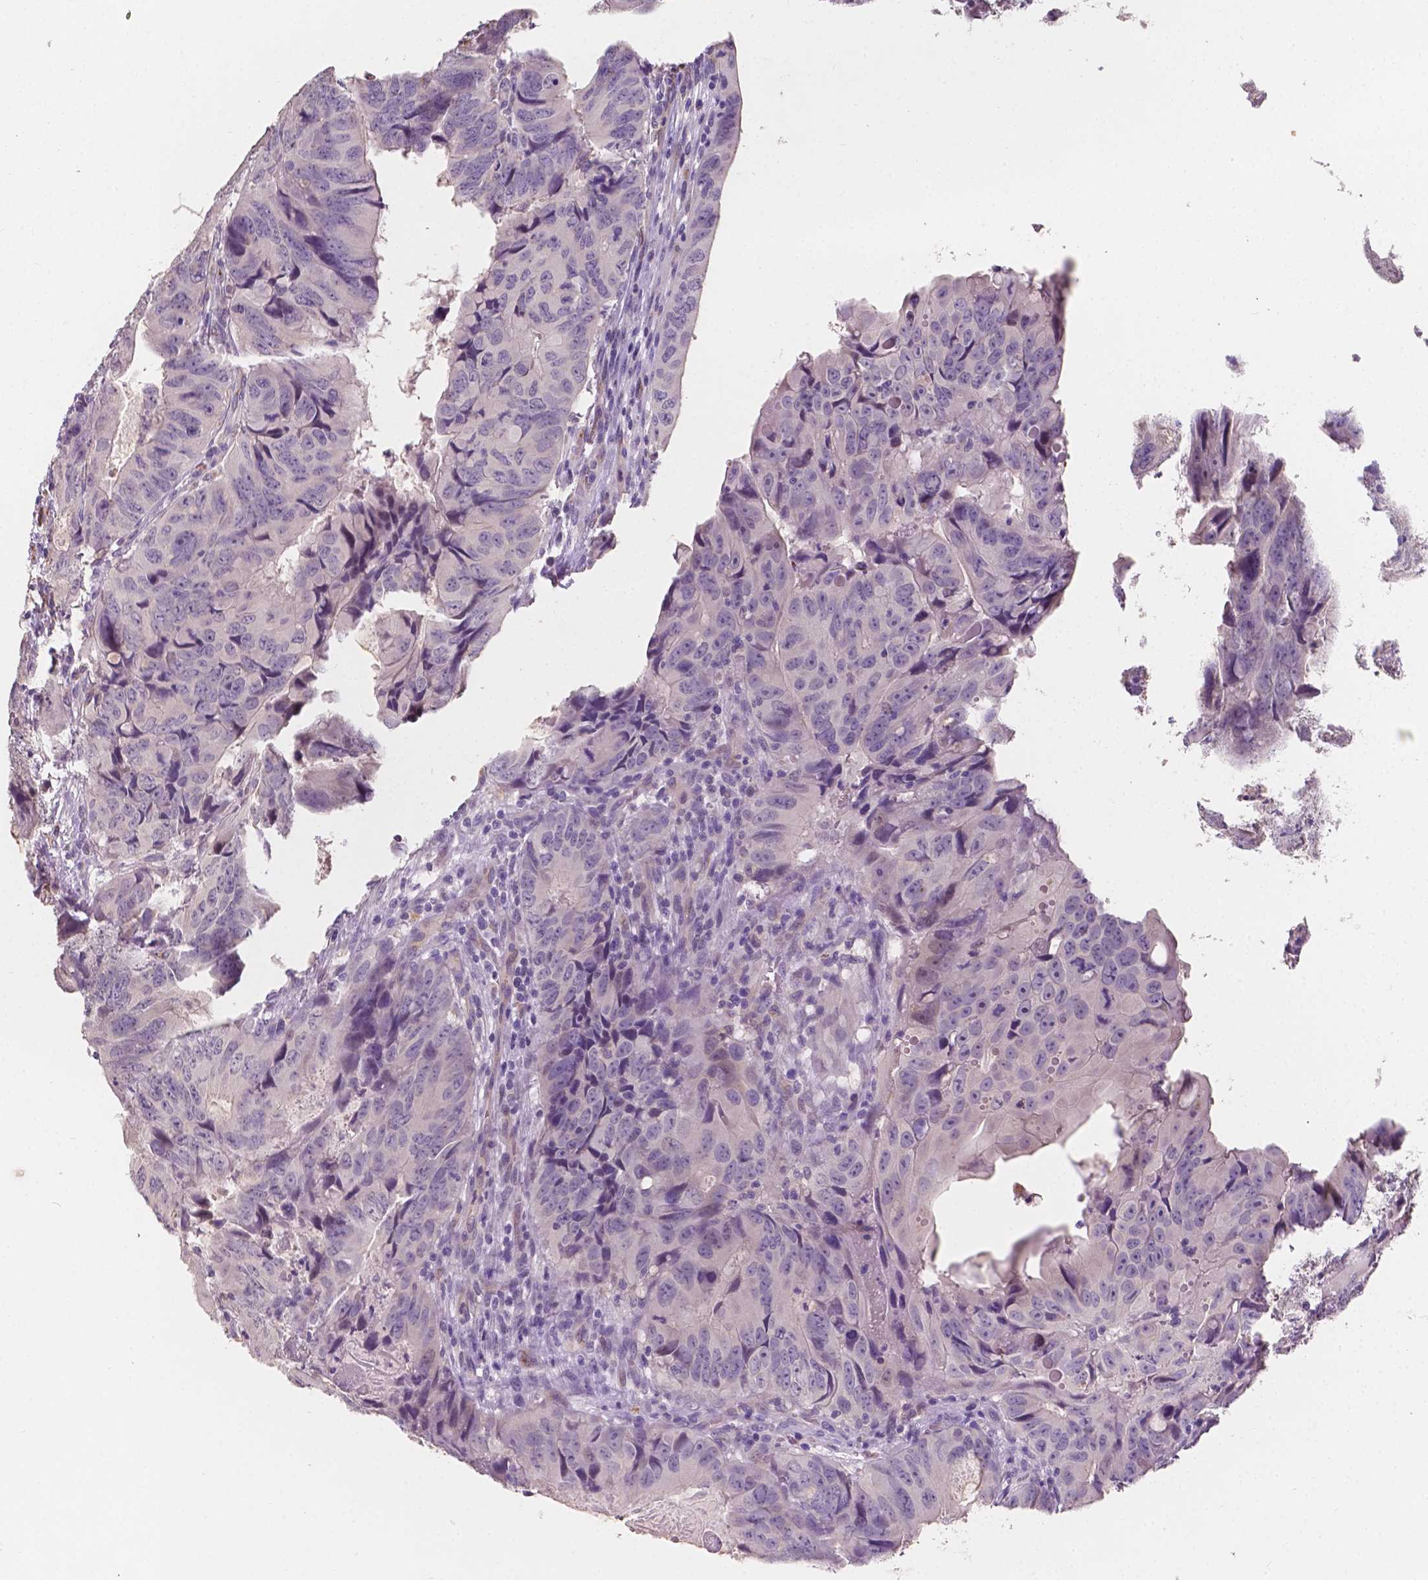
{"staining": {"intensity": "negative", "quantity": "none", "location": "none"}, "tissue": "colorectal cancer", "cell_type": "Tumor cells", "image_type": "cancer", "snomed": [{"axis": "morphology", "description": "Adenocarcinoma, NOS"}, {"axis": "topography", "description": "Colon"}], "caption": "Tumor cells are negative for brown protein staining in colorectal cancer.", "gene": "SLC22A4", "patient": {"sex": "male", "age": 79}}